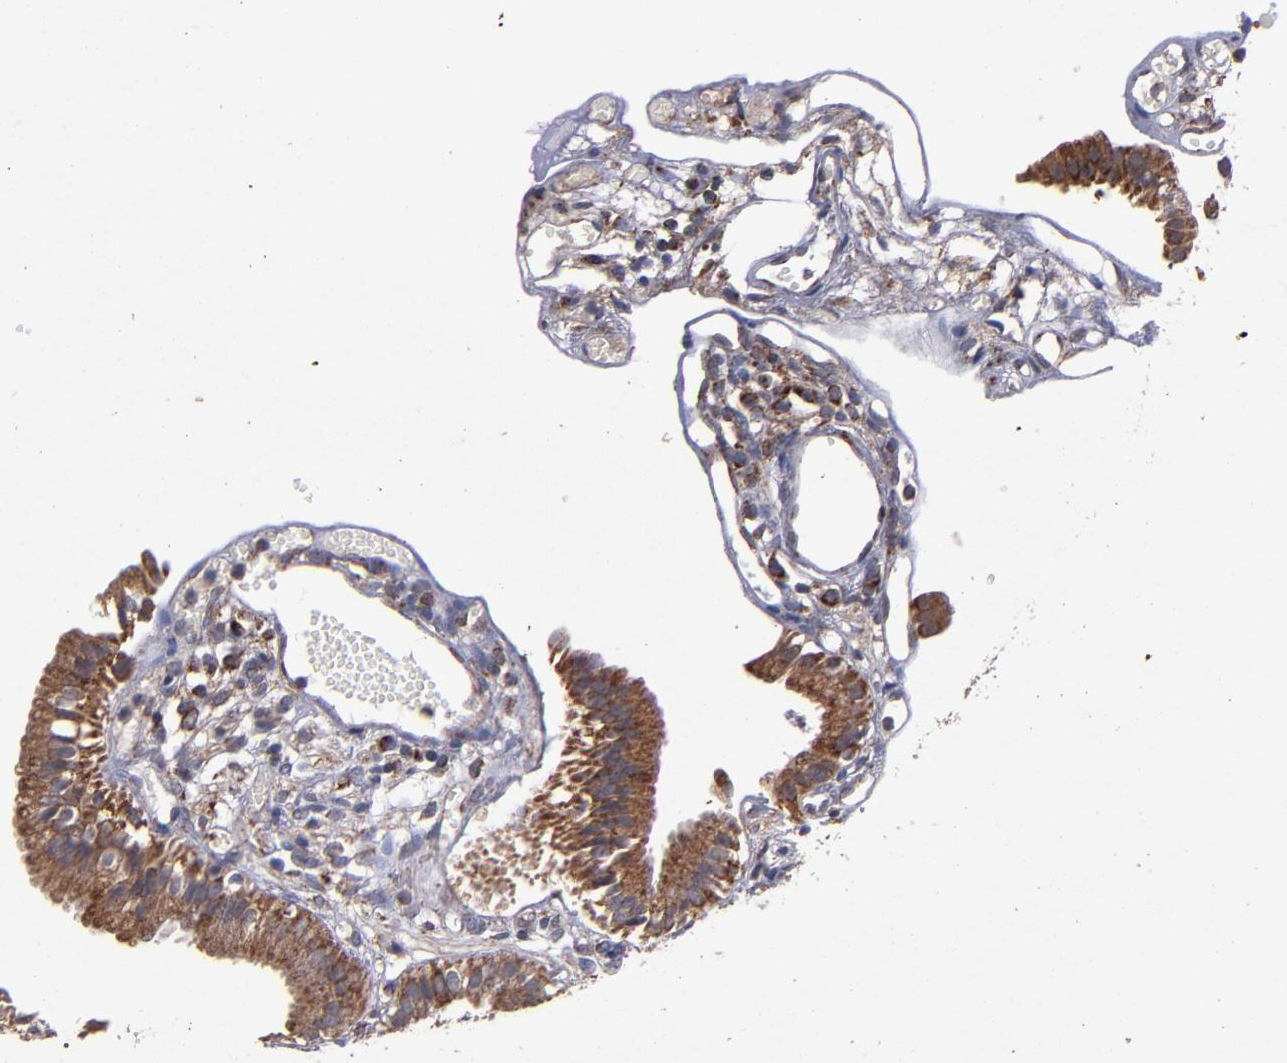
{"staining": {"intensity": "weak", "quantity": ">75%", "location": "cytoplasmic/membranous"}, "tissue": "gallbladder", "cell_type": "Glandular cells", "image_type": "normal", "snomed": [{"axis": "morphology", "description": "Normal tissue, NOS"}, {"axis": "topography", "description": "Gallbladder"}], "caption": "DAB (3,3'-diaminobenzidine) immunohistochemical staining of normal gallbladder reveals weak cytoplasmic/membranous protein positivity in approximately >75% of glandular cells. The staining was performed using DAB (3,3'-diaminobenzidine), with brown indicating positive protein expression. Nuclei are stained blue with hematoxylin.", "gene": "TIMM9", "patient": {"sex": "male", "age": 65}}